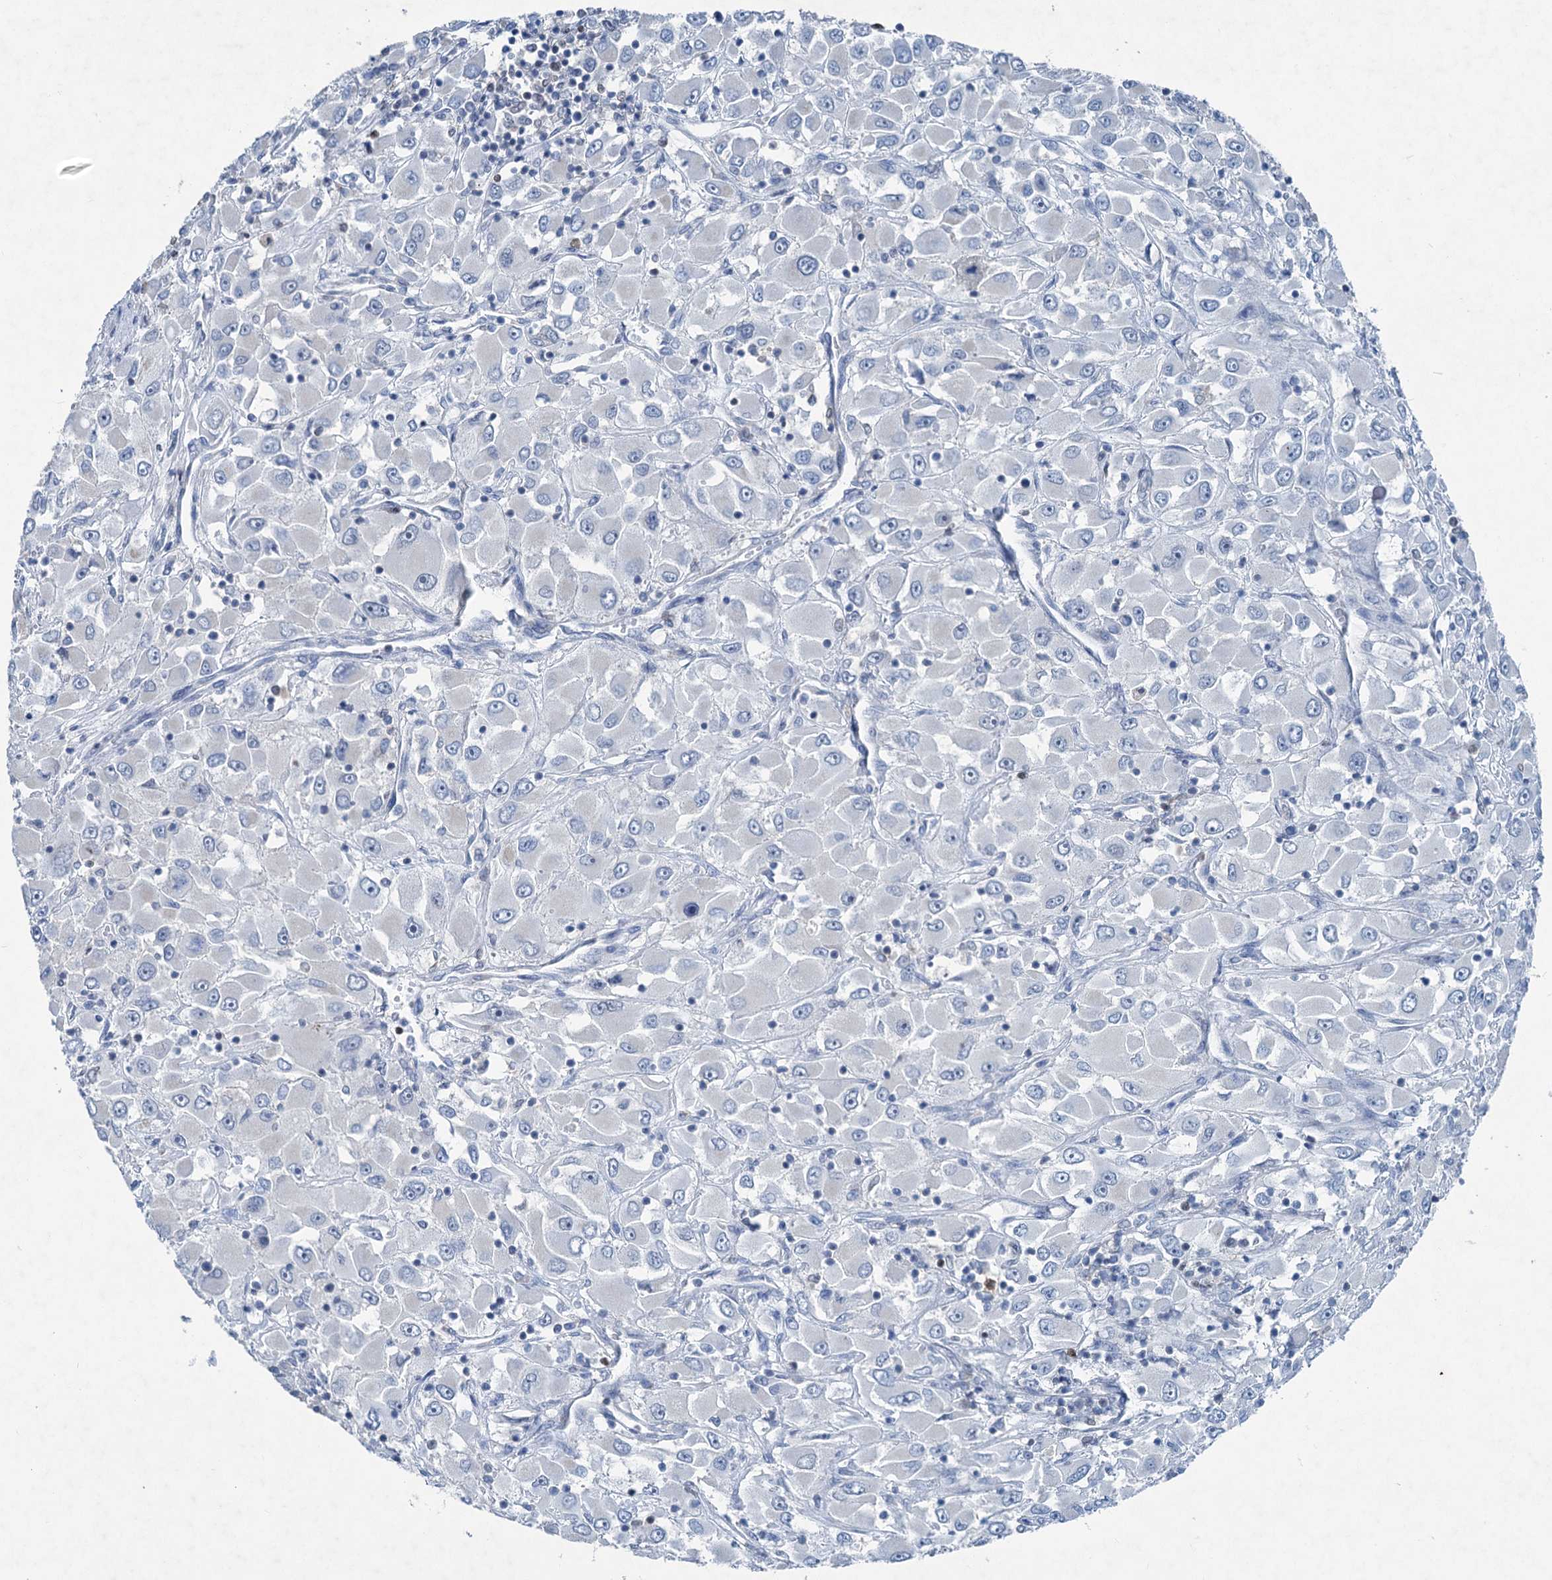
{"staining": {"intensity": "negative", "quantity": "none", "location": "none"}, "tissue": "renal cancer", "cell_type": "Tumor cells", "image_type": "cancer", "snomed": [{"axis": "morphology", "description": "Adenocarcinoma, NOS"}, {"axis": "topography", "description": "Kidney"}], "caption": "DAB immunohistochemical staining of renal cancer reveals no significant expression in tumor cells.", "gene": "ELP4", "patient": {"sex": "female", "age": 52}}